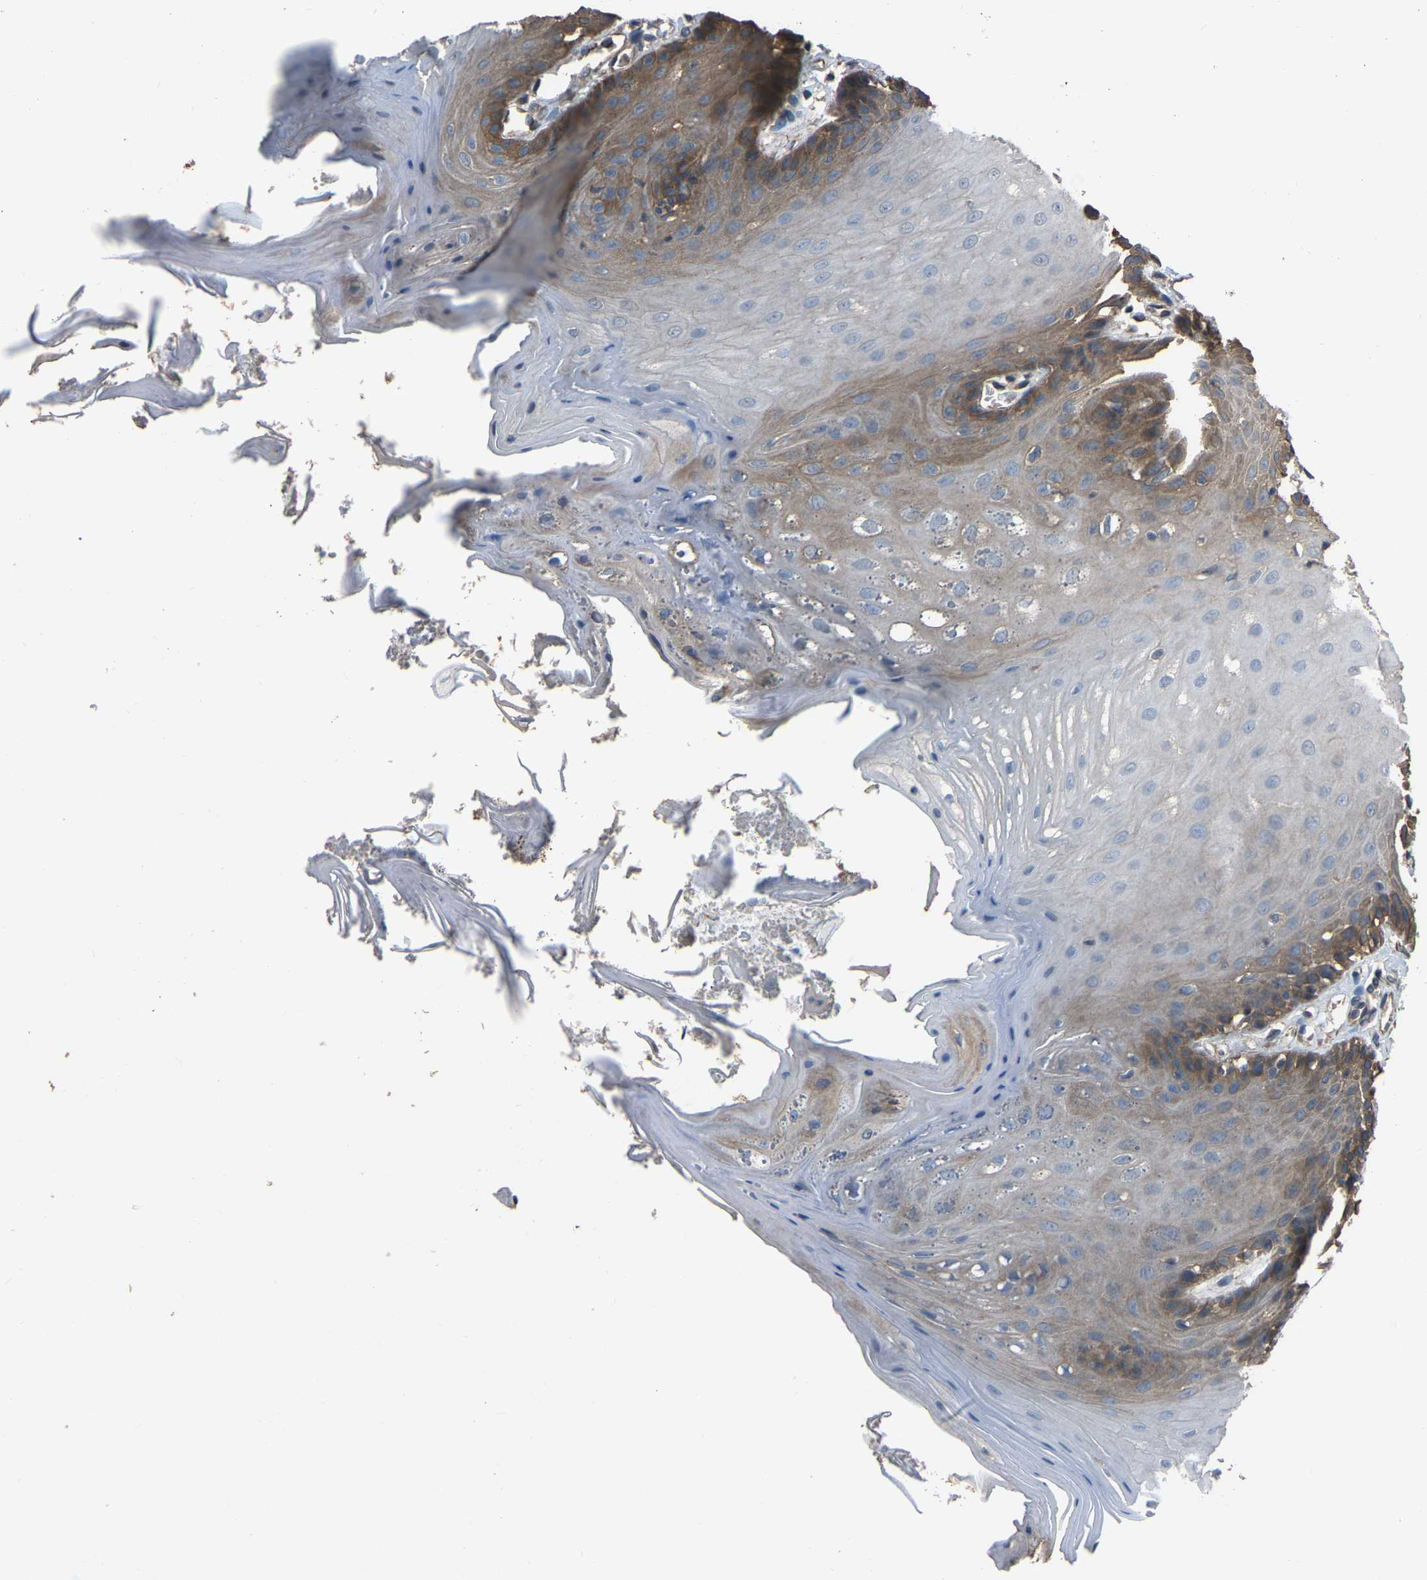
{"staining": {"intensity": "moderate", "quantity": "25%-75%", "location": "cytoplasmic/membranous"}, "tissue": "oral mucosa", "cell_type": "Squamous epithelial cells", "image_type": "normal", "snomed": [{"axis": "morphology", "description": "Normal tissue, NOS"}, {"axis": "morphology", "description": "Squamous cell carcinoma, NOS"}, {"axis": "topography", "description": "Oral tissue"}, {"axis": "topography", "description": "Head-Neck"}], "caption": "A micrograph showing moderate cytoplasmic/membranous staining in approximately 25%-75% of squamous epithelial cells in normal oral mucosa, as visualized by brown immunohistochemical staining.", "gene": "SLC4A2", "patient": {"sex": "male", "age": 71}}